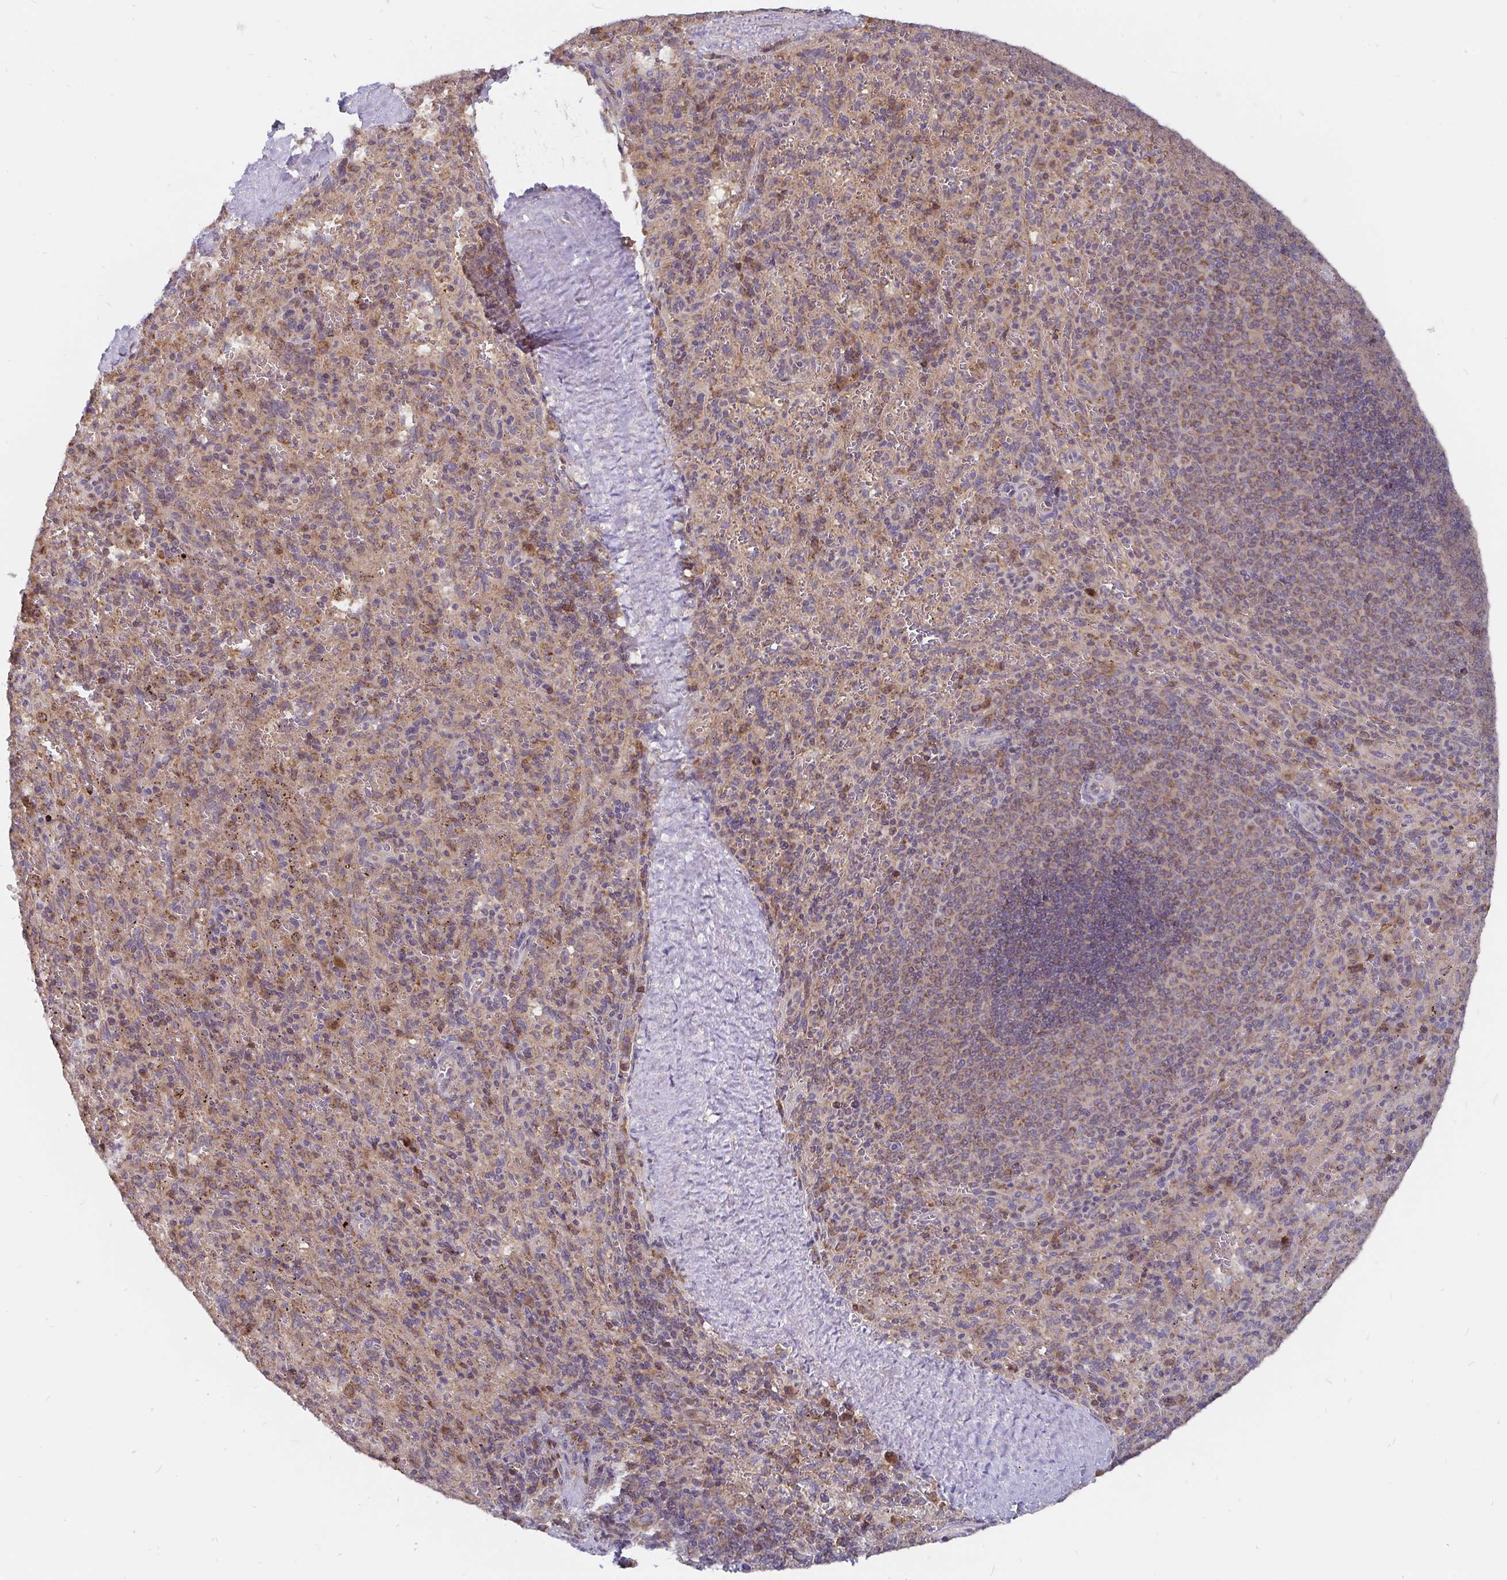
{"staining": {"intensity": "weak", "quantity": "25%-75%", "location": "cytoplasmic/membranous"}, "tissue": "spleen", "cell_type": "Cells in red pulp", "image_type": "normal", "snomed": [{"axis": "morphology", "description": "Normal tissue, NOS"}, {"axis": "topography", "description": "Spleen"}], "caption": "IHC staining of benign spleen, which reveals low levels of weak cytoplasmic/membranous positivity in approximately 25%-75% of cells in red pulp indicating weak cytoplasmic/membranous protein positivity. The staining was performed using DAB (brown) for protein detection and nuclei were counterstained in hematoxylin (blue).", "gene": "PDF", "patient": {"sex": "male", "age": 57}}